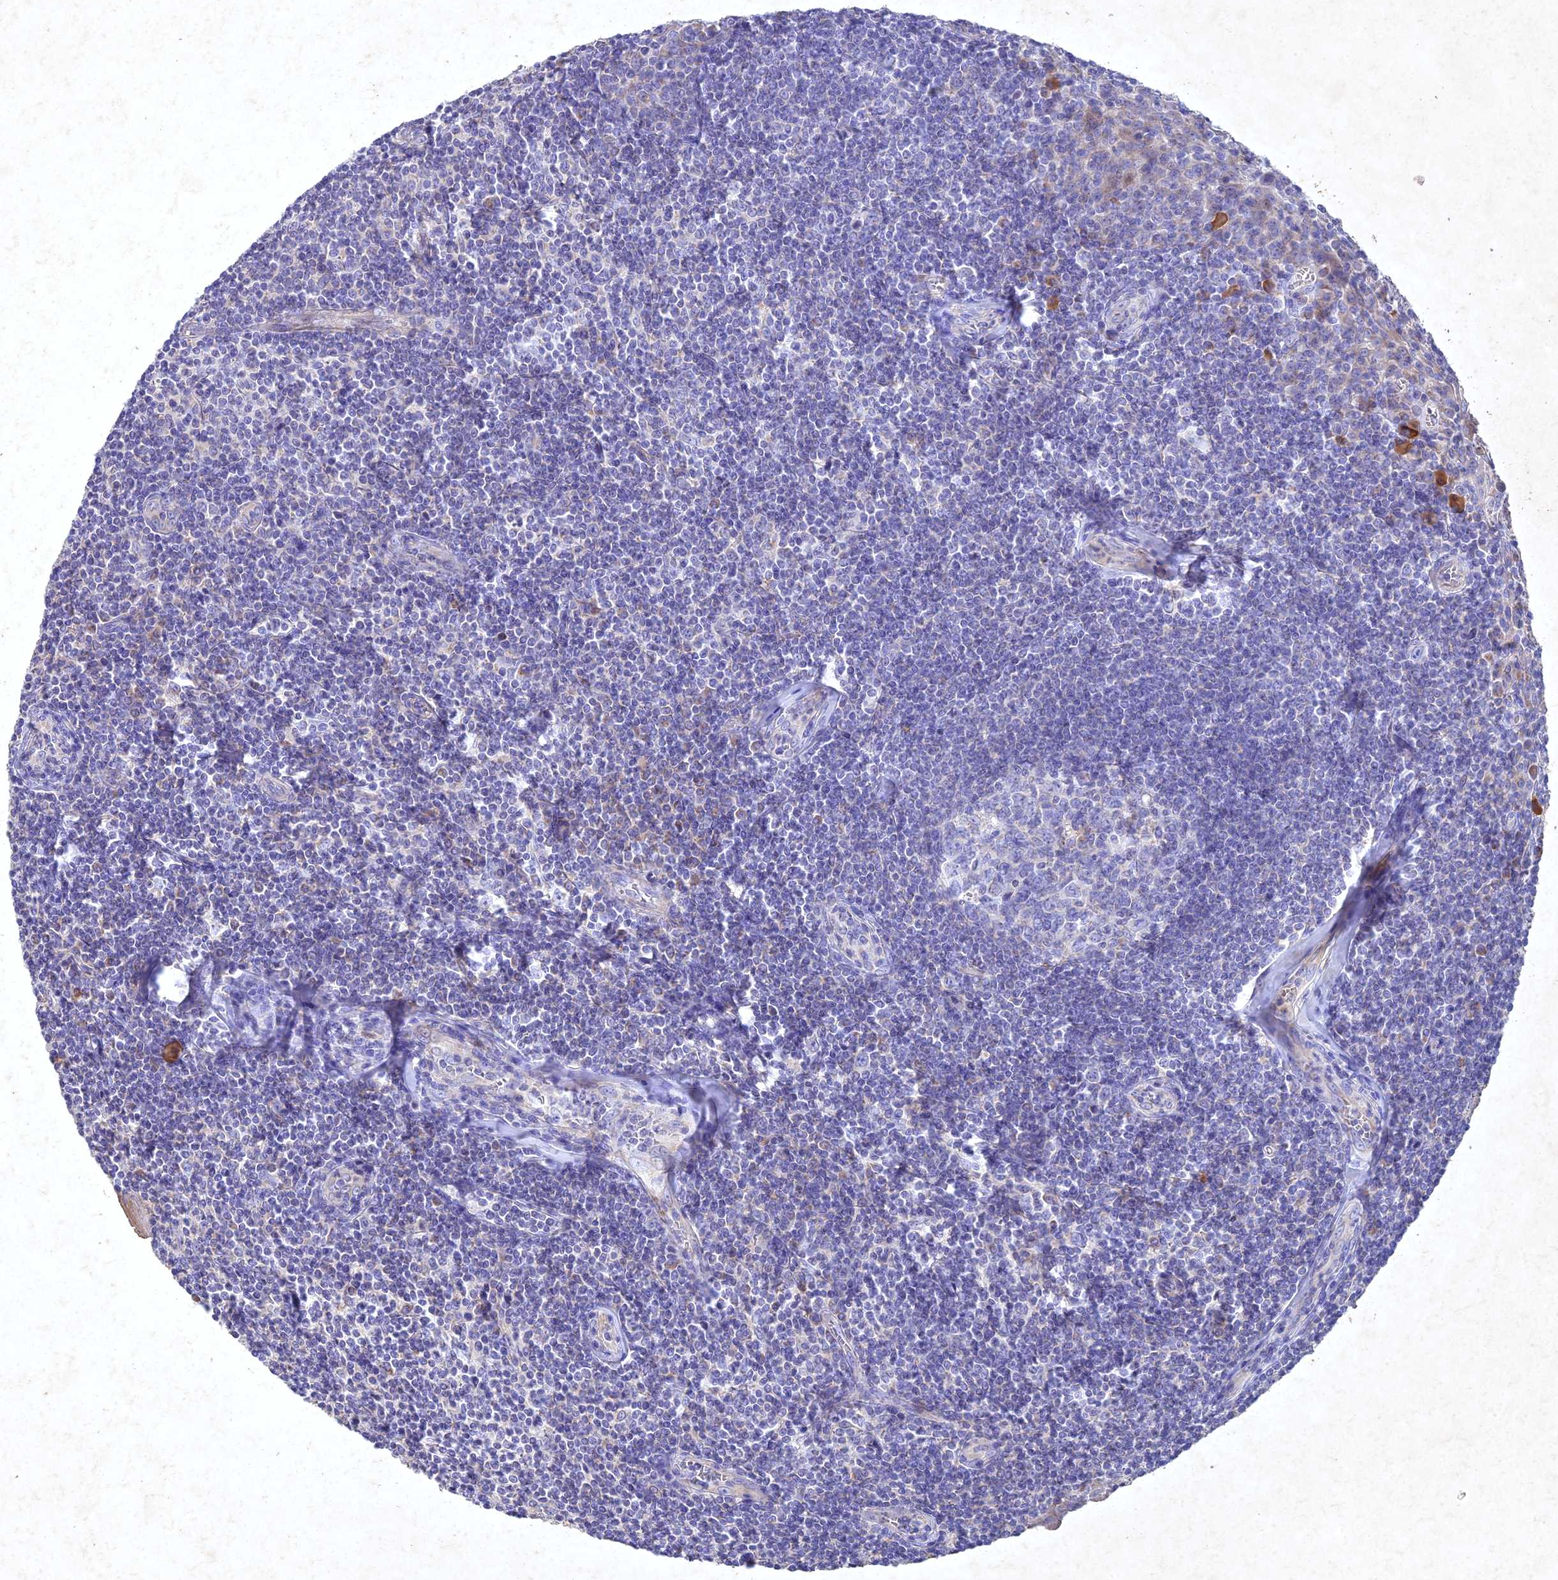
{"staining": {"intensity": "negative", "quantity": "none", "location": "none"}, "tissue": "tonsil", "cell_type": "Germinal center cells", "image_type": "normal", "snomed": [{"axis": "morphology", "description": "Normal tissue, NOS"}, {"axis": "topography", "description": "Tonsil"}], "caption": "Immunohistochemistry (IHC) micrograph of normal tonsil: tonsil stained with DAB shows no significant protein positivity in germinal center cells. (Brightfield microscopy of DAB (3,3'-diaminobenzidine) IHC at high magnification).", "gene": "NDUFV1", "patient": {"sex": "male", "age": 27}}